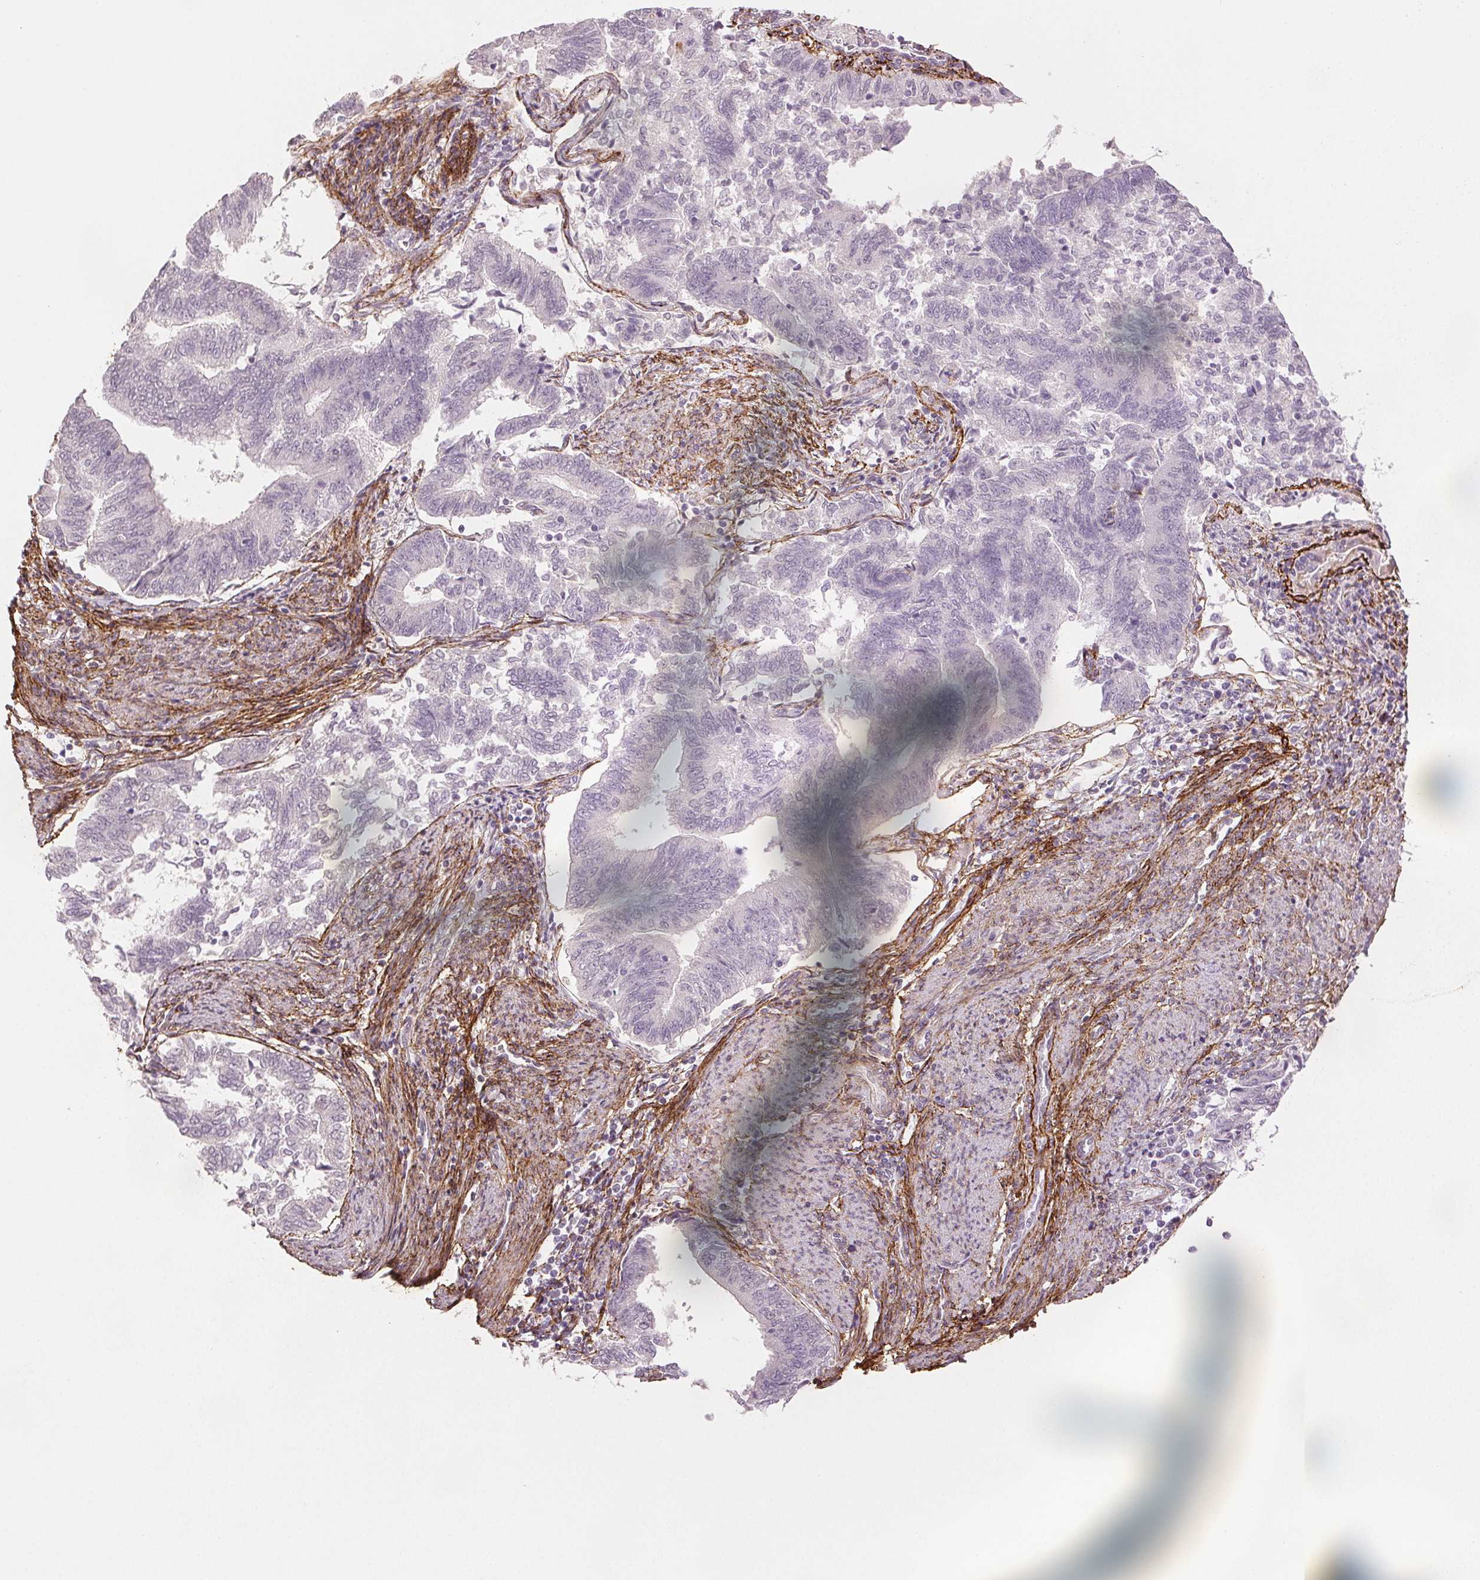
{"staining": {"intensity": "negative", "quantity": "none", "location": "none"}, "tissue": "endometrial cancer", "cell_type": "Tumor cells", "image_type": "cancer", "snomed": [{"axis": "morphology", "description": "Adenocarcinoma, NOS"}, {"axis": "topography", "description": "Endometrium"}], "caption": "This is an immunohistochemistry (IHC) photomicrograph of endometrial cancer (adenocarcinoma). There is no expression in tumor cells.", "gene": "FBN1", "patient": {"sex": "female", "age": 65}}